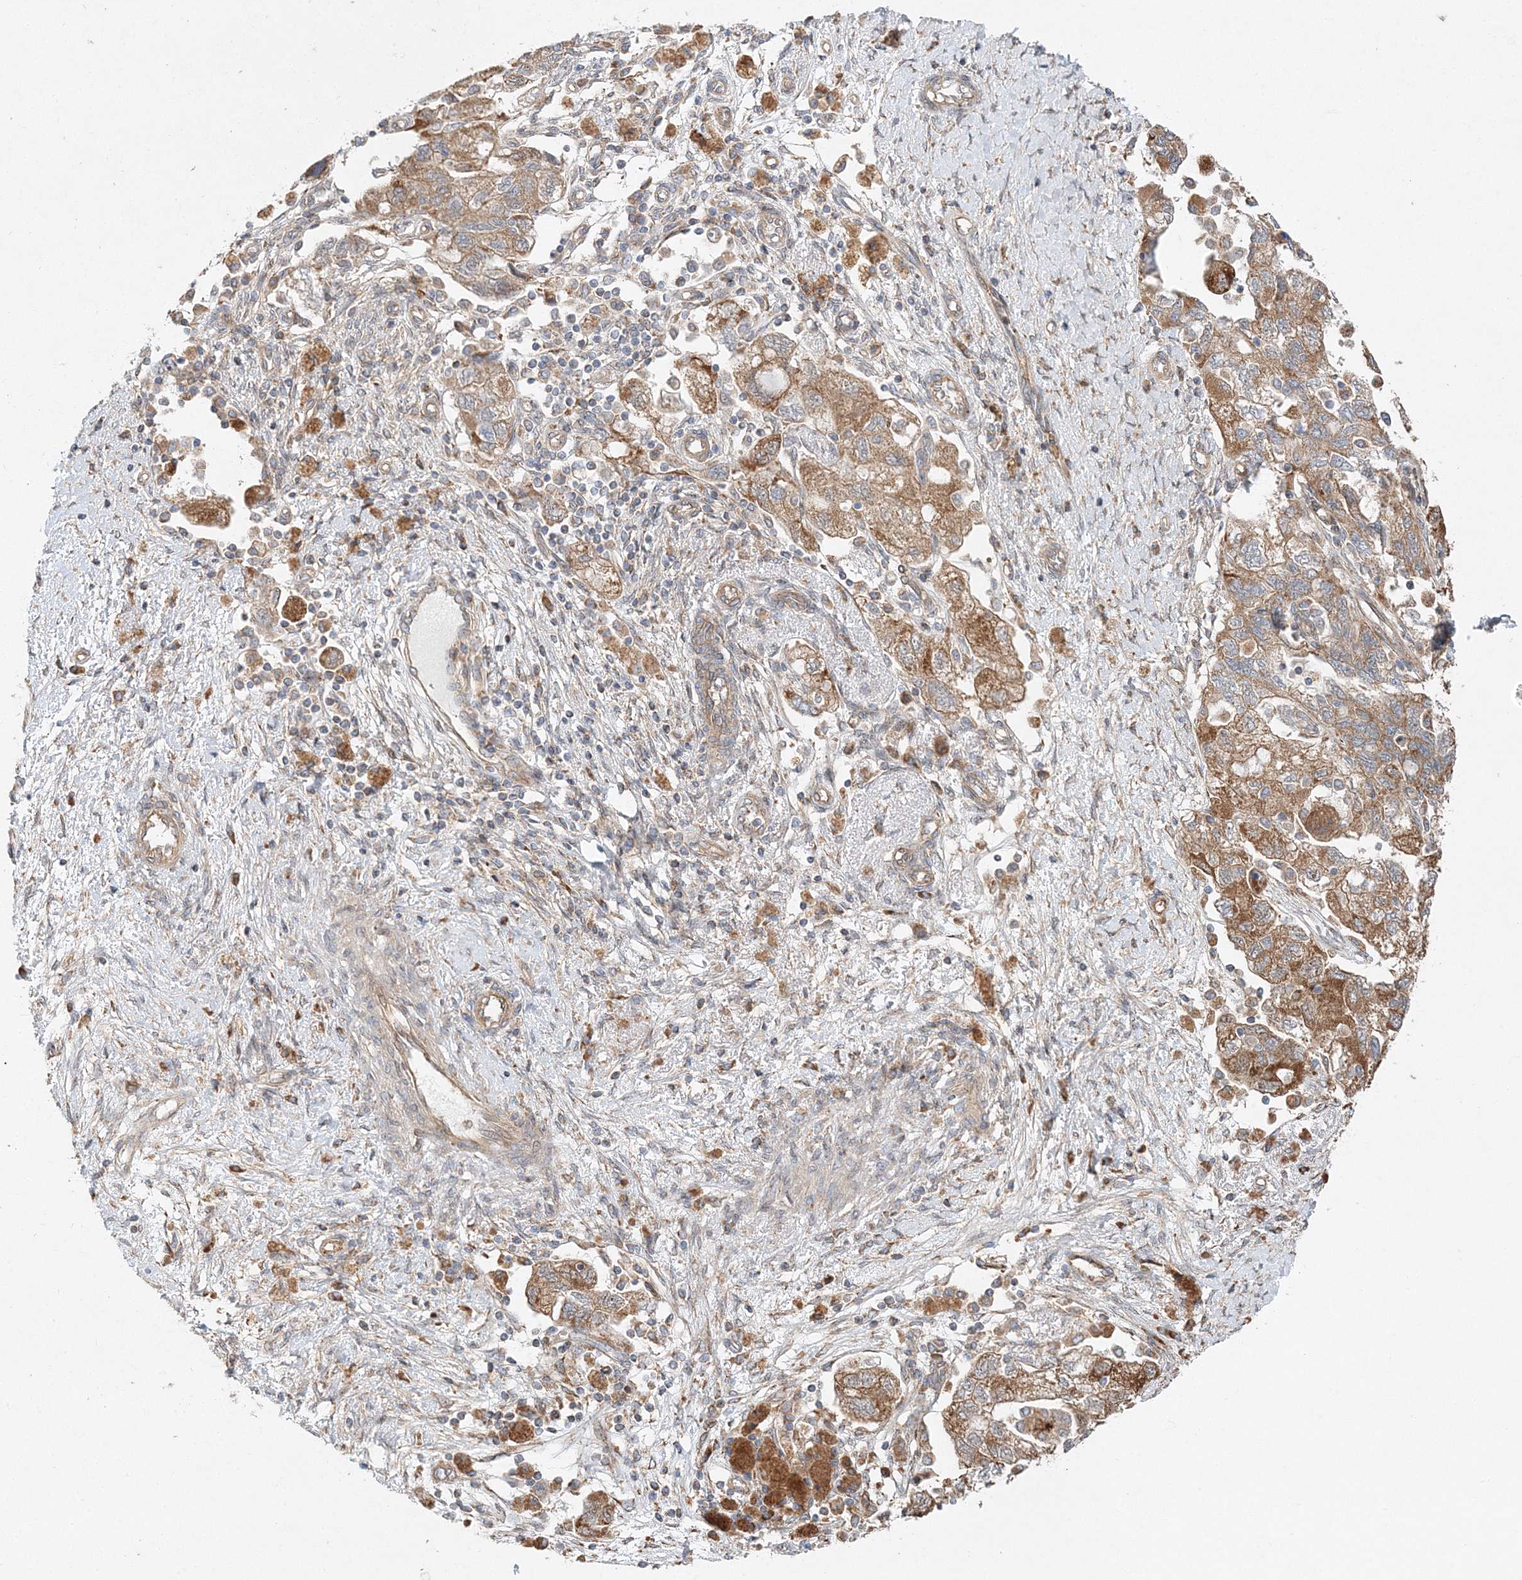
{"staining": {"intensity": "moderate", "quantity": ">75%", "location": "cytoplasmic/membranous"}, "tissue": "ovarian cancer", "cell_type": "Tumor cells", "image_type": "cancer", "snomed": [{"axis": "morphology", "description": "Carcinoma, NOS"}, {"axis": "morphology", "description": "Cystadenocarcinoma, serous, NOS"}, {"axis": "topography", "description": "Ovary"}], "caption": "An immunohistochemistry (IHC) photomicrograph of neoplastic tissue is shown. Protein staining in brown shows moderate cytoplasmic/membranous positivity in ovarian cancer within tumor cells.", "gene": "ZFYVE16", "patient": {"sex": "female", "age": 69}}